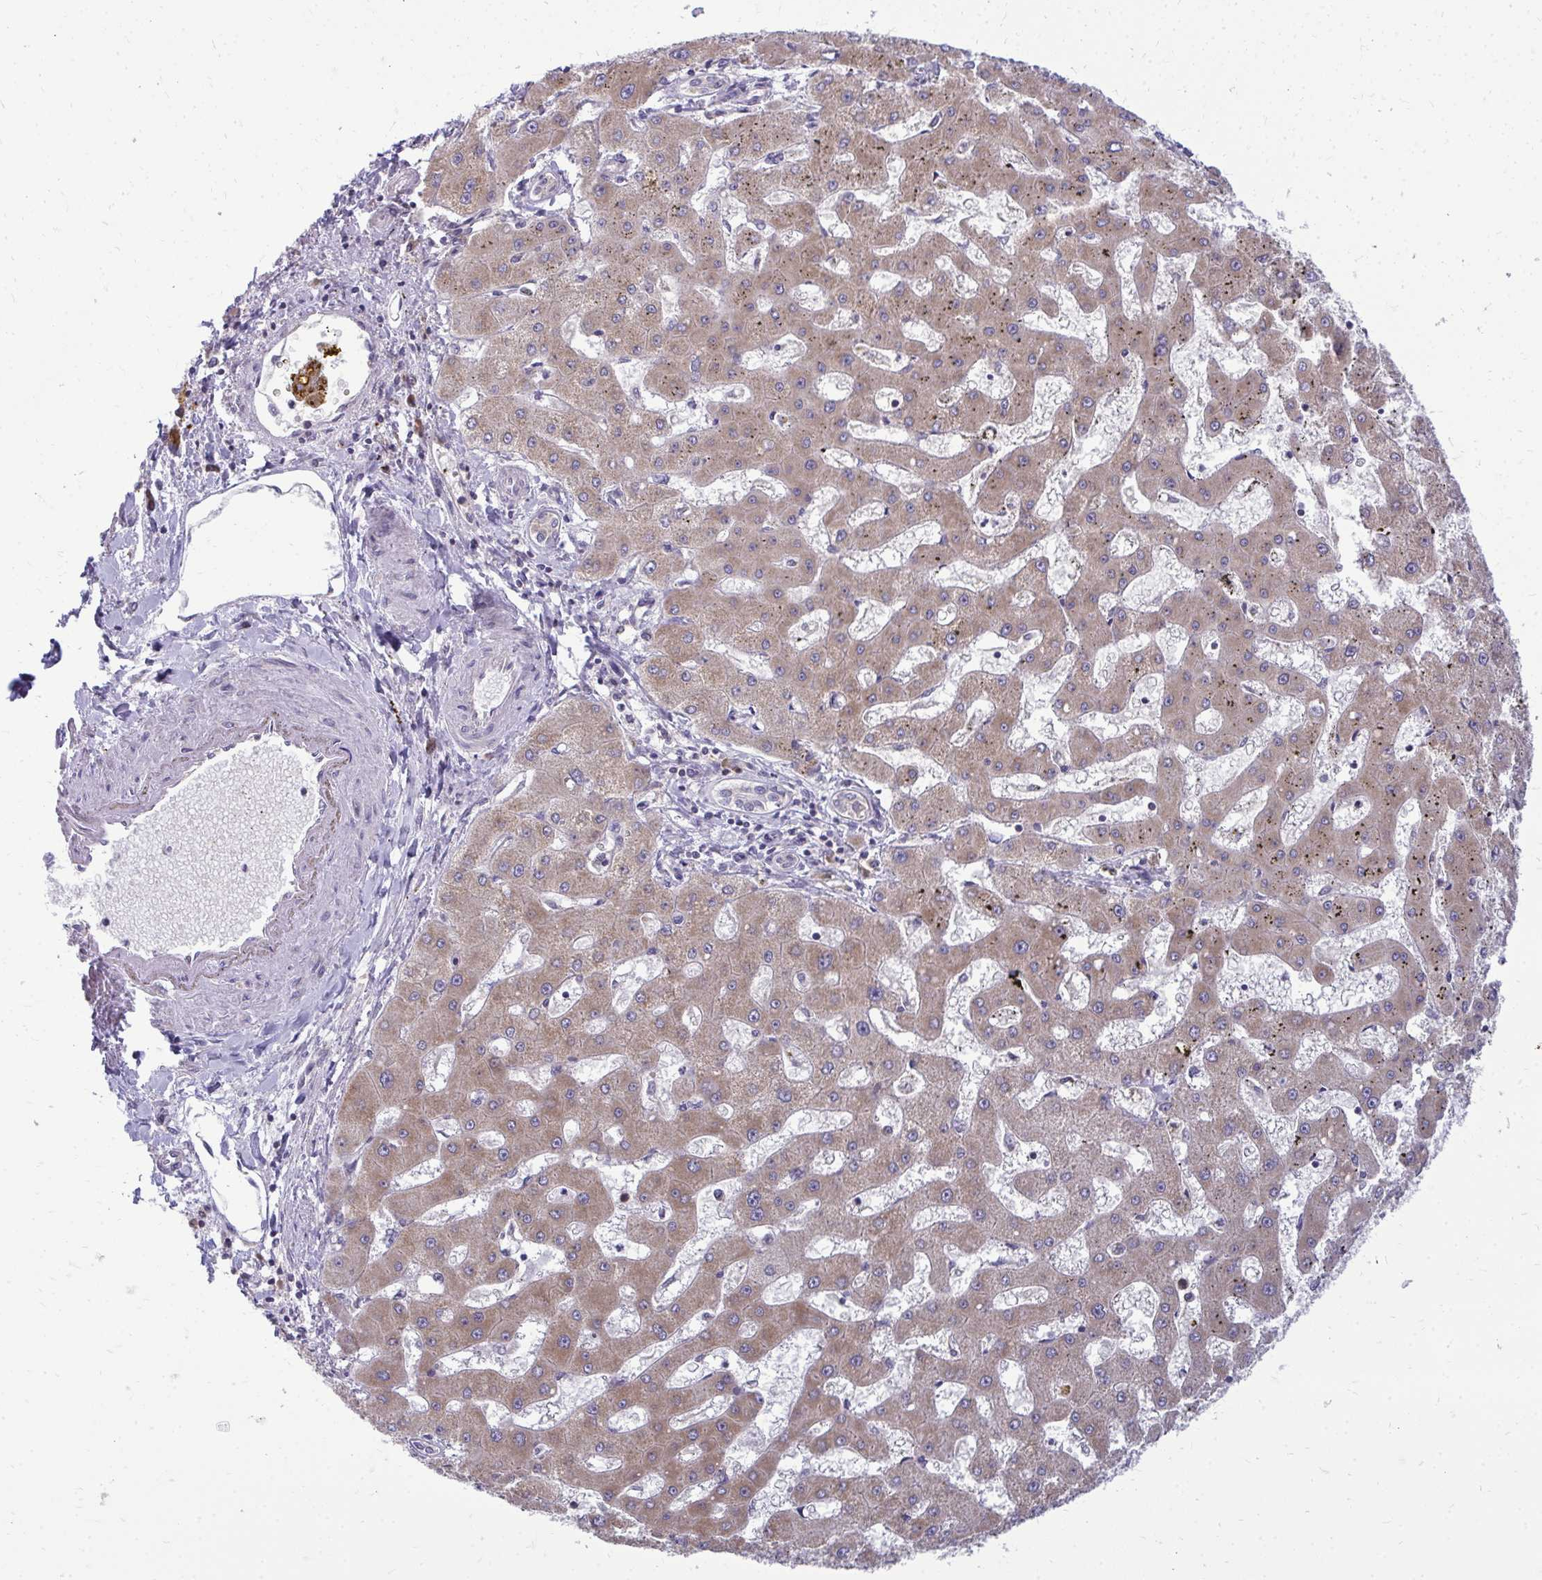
{"staining": {"intensity": "moderate", "quantity": ">75%", "location": "cytoplasmic/membranous"}, "tissue": "liver cancer", "cell_type": "Tumor cells", "image_type": "cancer", "snomed": [{"axis": "morphology", "description": "Carcinoma, Hepatocellular, NOS"}, {"axis": "topography", "description": "Liver"}], "caption": "DAB (3,3'-diaminobenzidine) immunohistochemical staining of human liver hepatocellular carcinoma reveals moderate cytoplasmic/membranous protein staining in about >75% of tumor cells.", "gene": "RPLP2", "patient": {"sex": "male", "age": 67}}